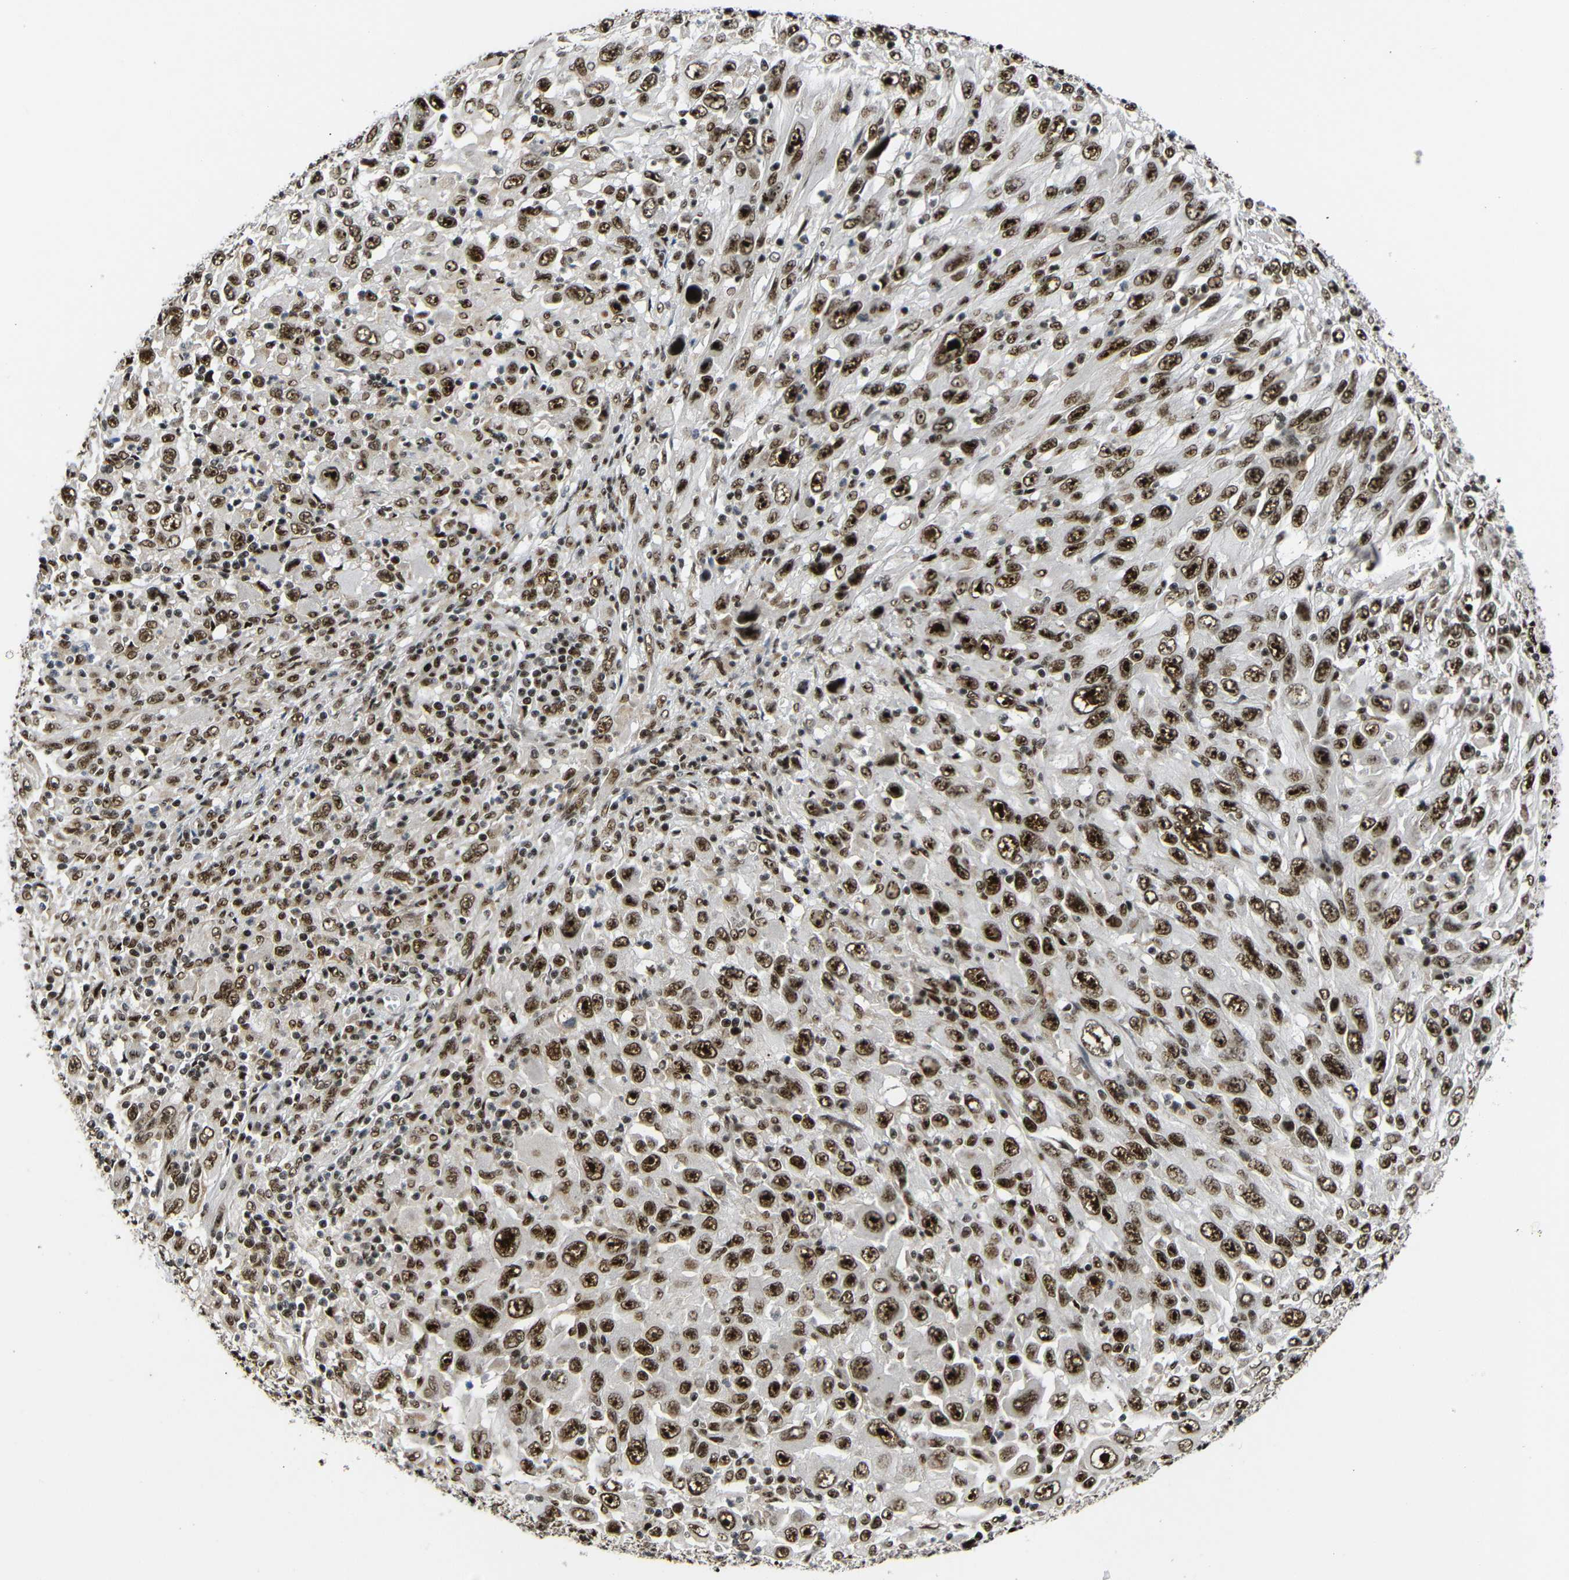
{"staining": {"intensity": "strong", "quantity": ">75%", "location": "nuclear"}, "tissue": "melanoma", "cell_type": "Tumor cells", "image_type": "cancer", "snomed": [{"axis": "morphology", "description": "Malignant melanoma, Metastatic site"}, {"axis": "topography", "description": "Skin"}], "caption": "Melanoma was stained to show a protein in brown. There is high levels of strong nuclear positivity in about >75% of tumor cells.", "gene": "SETDB2", "patient": {"sex": "female", "age": 56}}